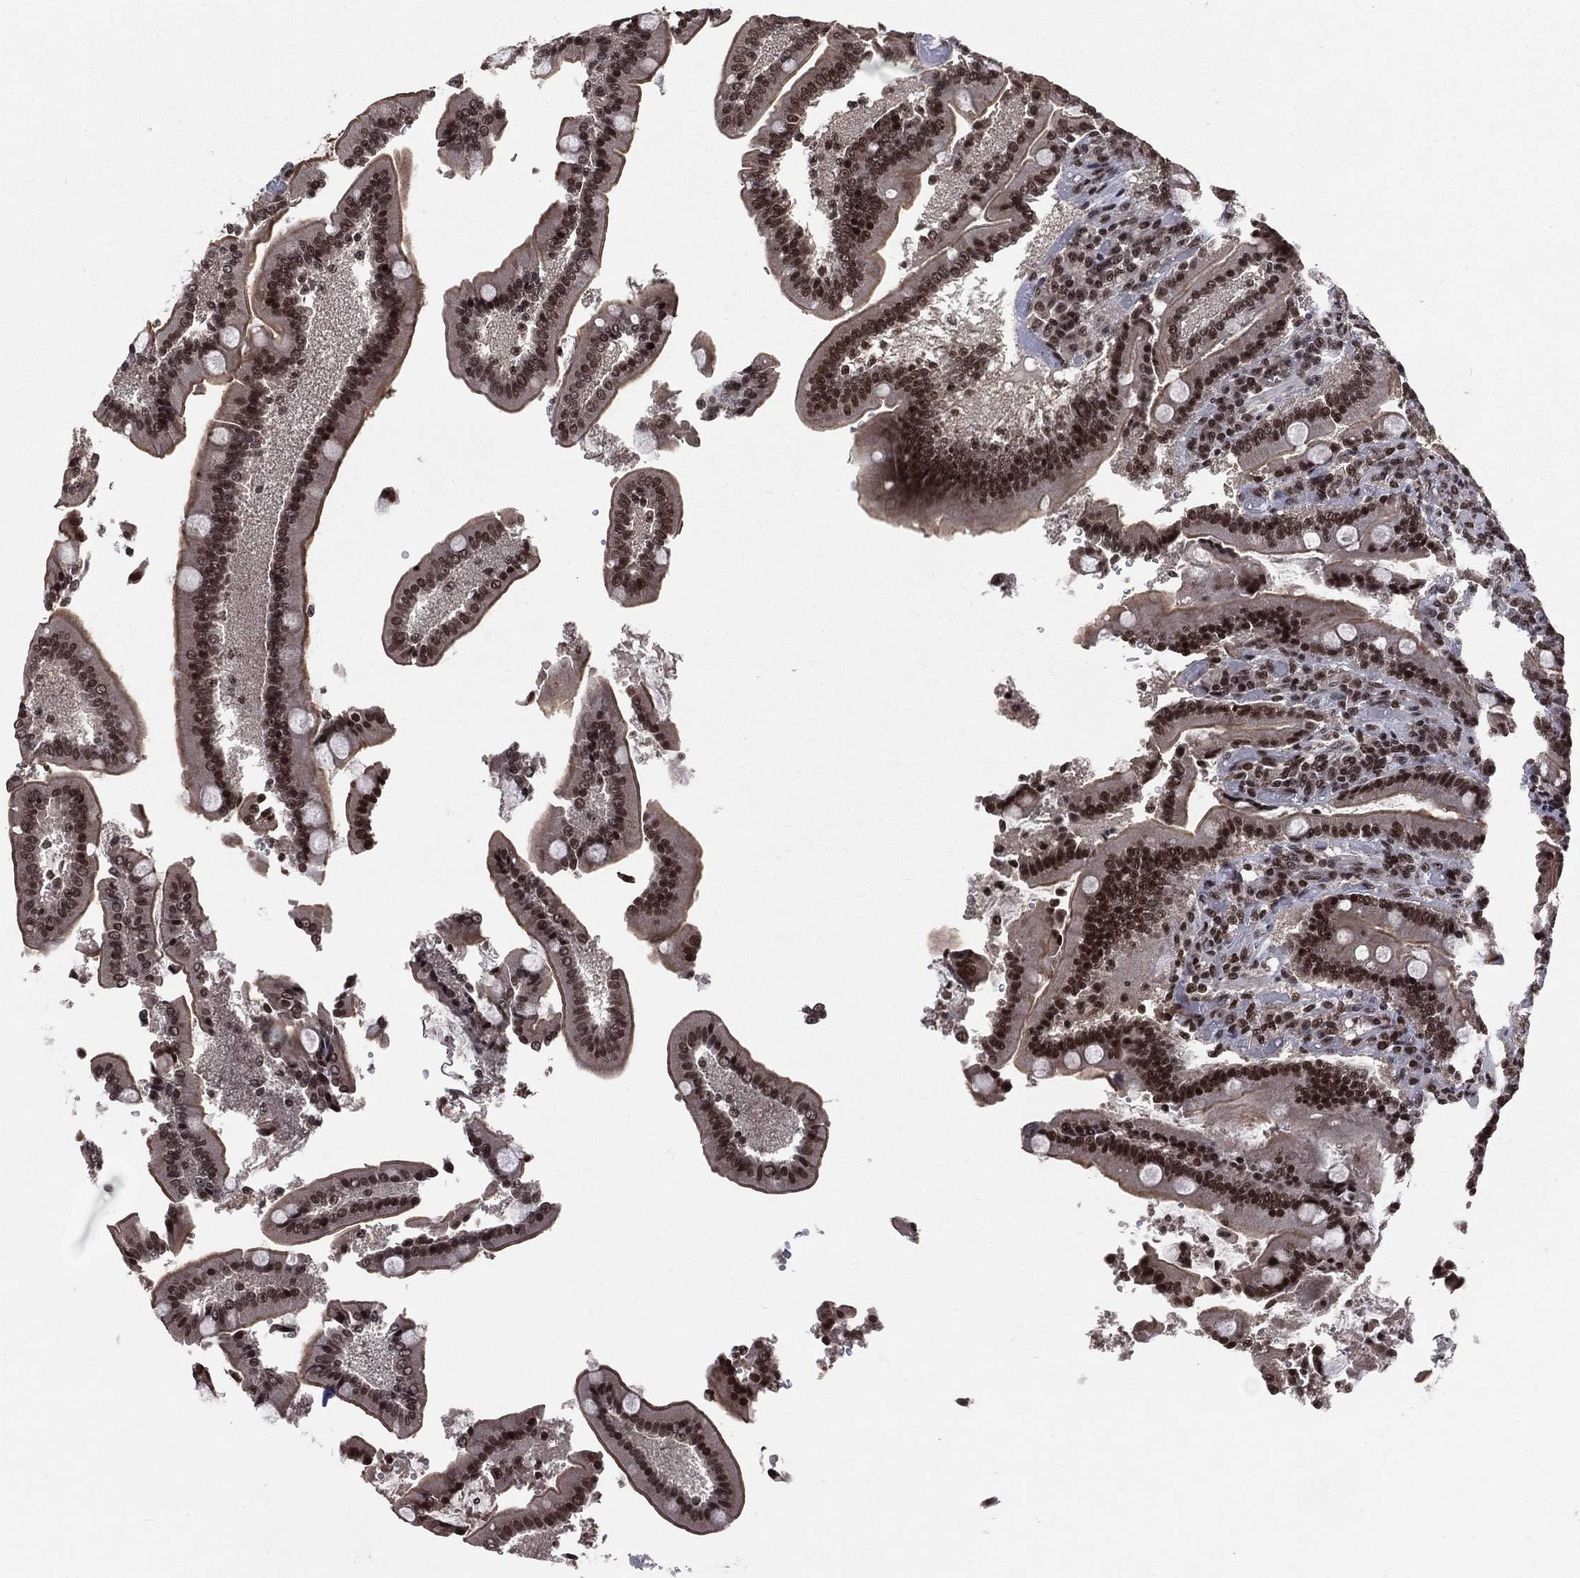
{"staining": {"intensity": "strong", "quantity": ">75%", "location": "nuclear"}, "tissue": "duodenum", "cell_type": "Glandular cells", "image_type": "normal", "snomed": [{"axis": "morphology", "description": "Normal tissue, NOS"}, {"axis": "topography", "description": "Duodenum"}], "caption": "DAB (3,3'-diaminobenzidine) immunohistochemical staining of benign human duodenum exhibits strong nuclear protein positivity in about >75% of glandular cells.", "gene": "SMC3", "patient": {"sex": "female", "age": 62}}